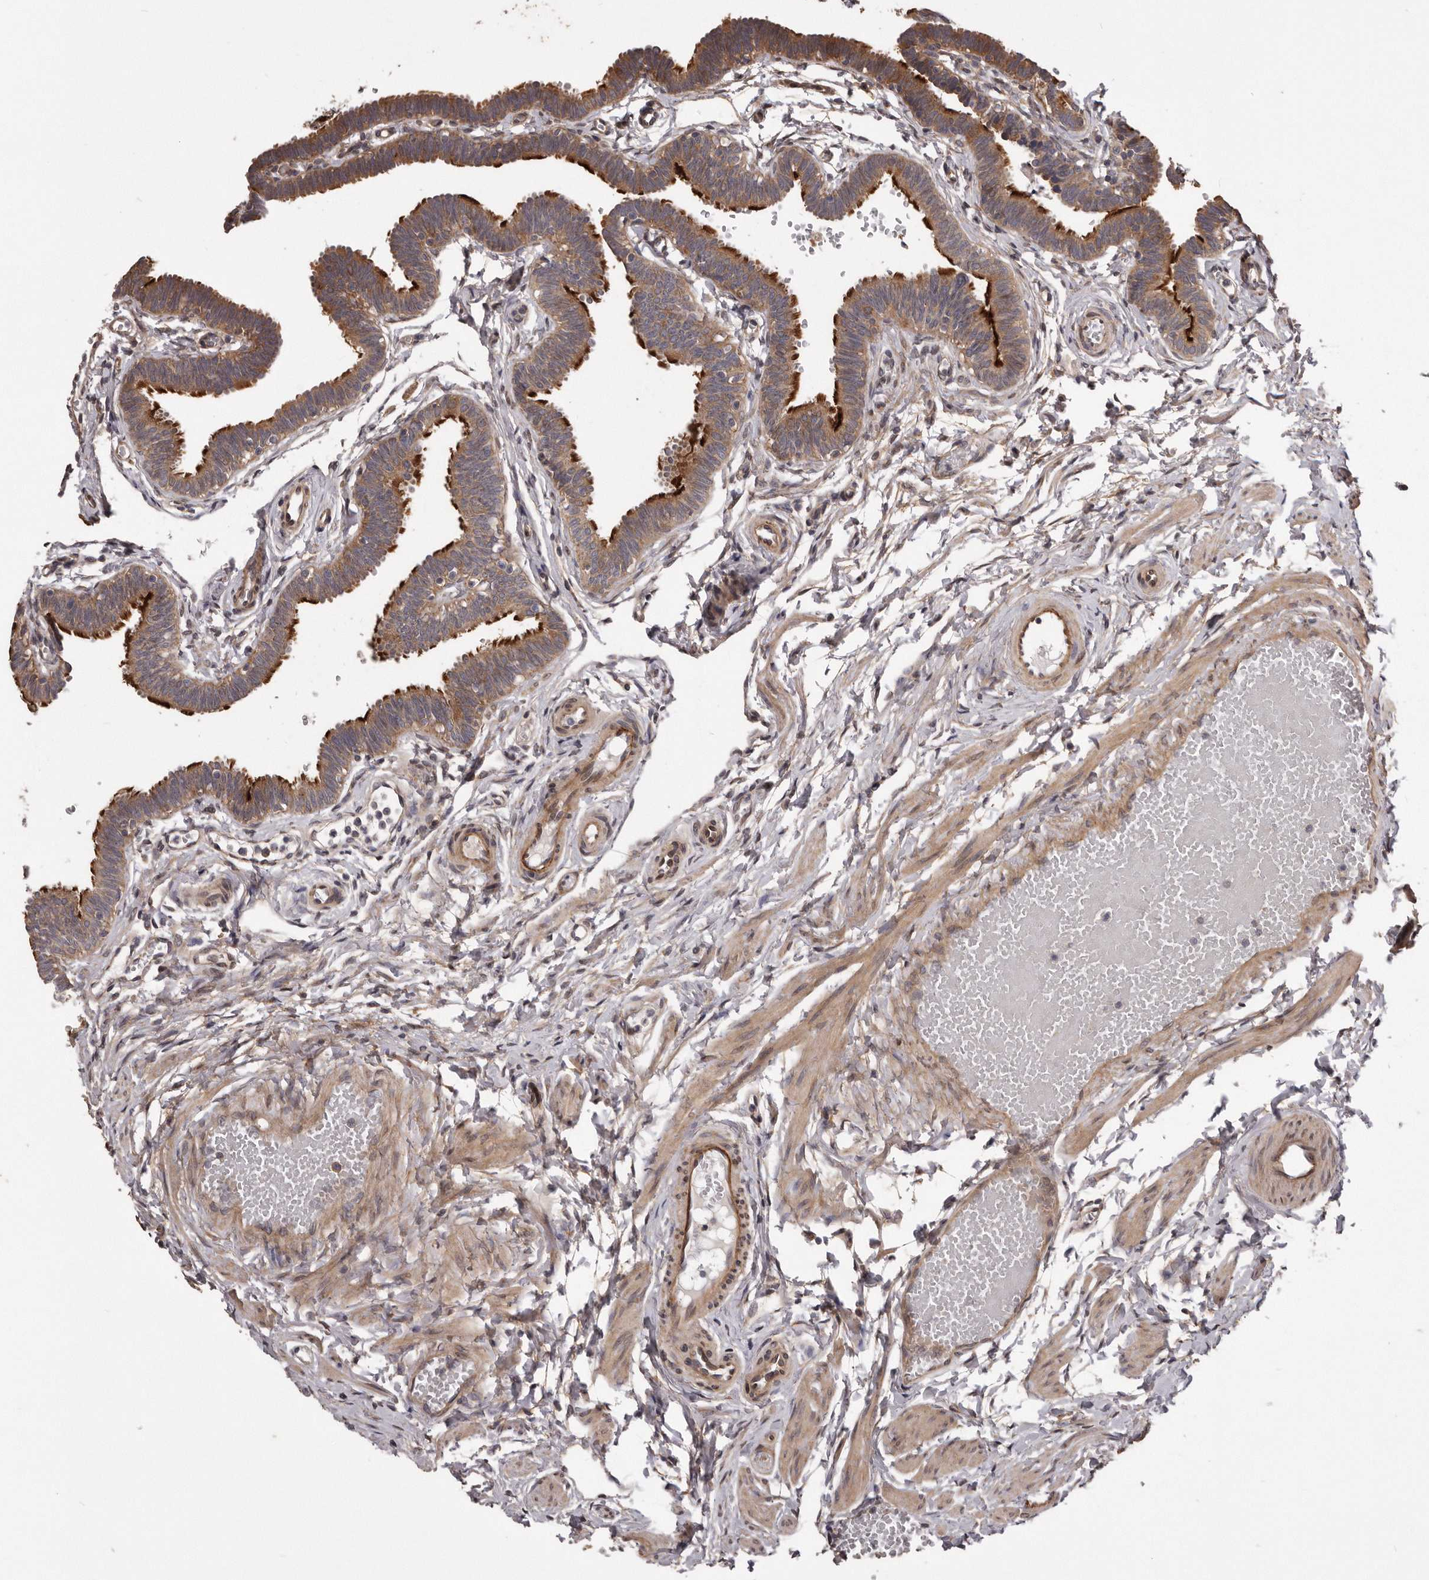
{"staining": {"intensity": "strong", "quantity": ">75%", "location": "cytoplasmic/membranous"}, "tissue": "fallopian tube", "cell_type": "Glandular cells", "image_type": "normal", "snomed": [{"axis": "morphology", "description": "Normal tissue, NOS"}, {"axis": "topography", "description": "Fallopian tube"}, {"axis": "topography", "description": "Ovary"}], "caption": "There is high levels of strong cytoplasmic/membranous expression in glandular cells of unremarkable fallopian tube, as demonstrated by immunohistochemical staining (brown color).", "gene": "ARMCX1", "patient": {"sex": "female", "age": 23}}